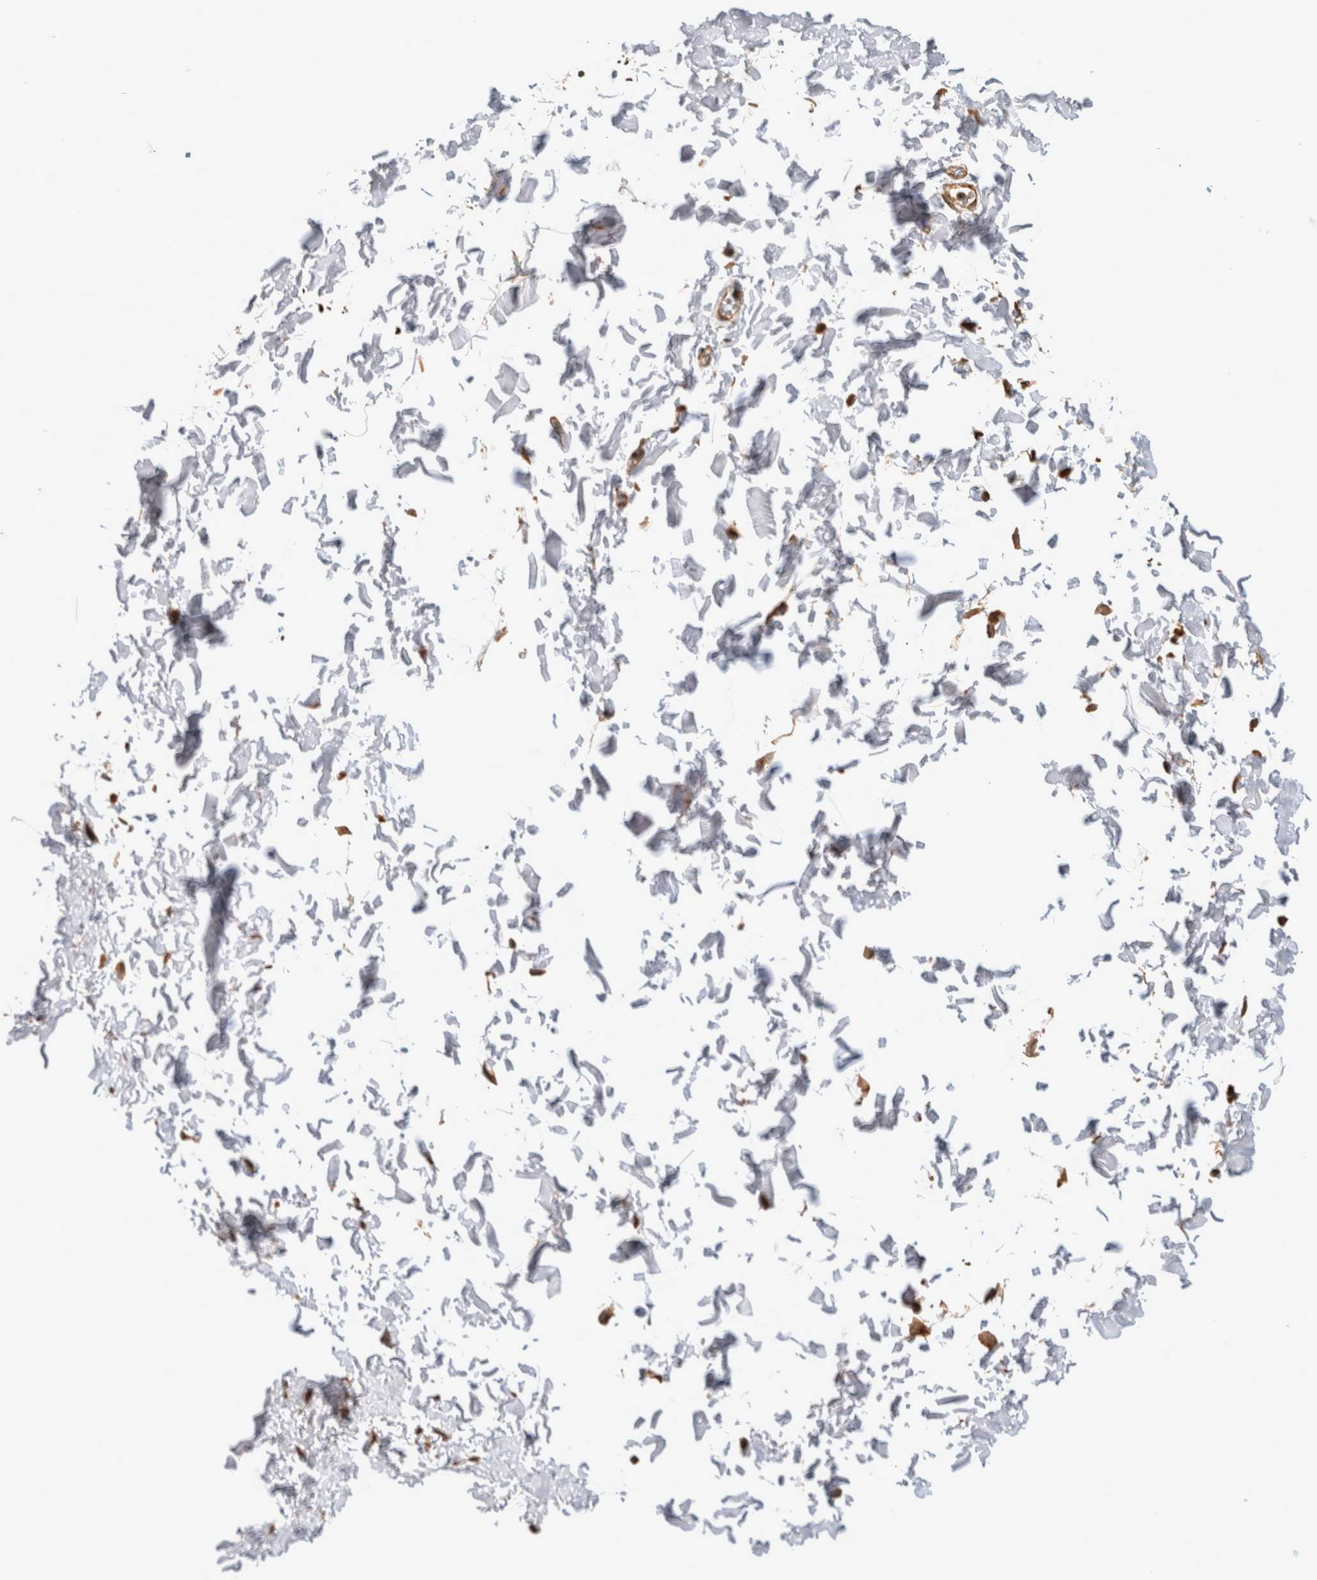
{"staining": {"intensity": "moderate", "quantity": "<25%", "location": "cytoplasmic/membranous"}, "tissue": "soft tissue", "cell_type": "Fibroblasts", "image_type": "normal", "snomed": [{"axis": "morphology", "description": "Normal tissue, NOS"}, {"axis": "topography", "description": "Soft tissue"}], "caption": "DAB (3,3'-diaminobenzidine) immunohistochemical staining of benign human soft tissue displays moderate cytoplasmic/membranous protein positivity in about <25% of fibroblasts. The protein of interest is stained brown, and the nuclei are stained in blue (DAB IHC with brightfield microscopy, high magnification).", "gene": "CLIP1", "patient": {"sex": "male", "age": 72}}